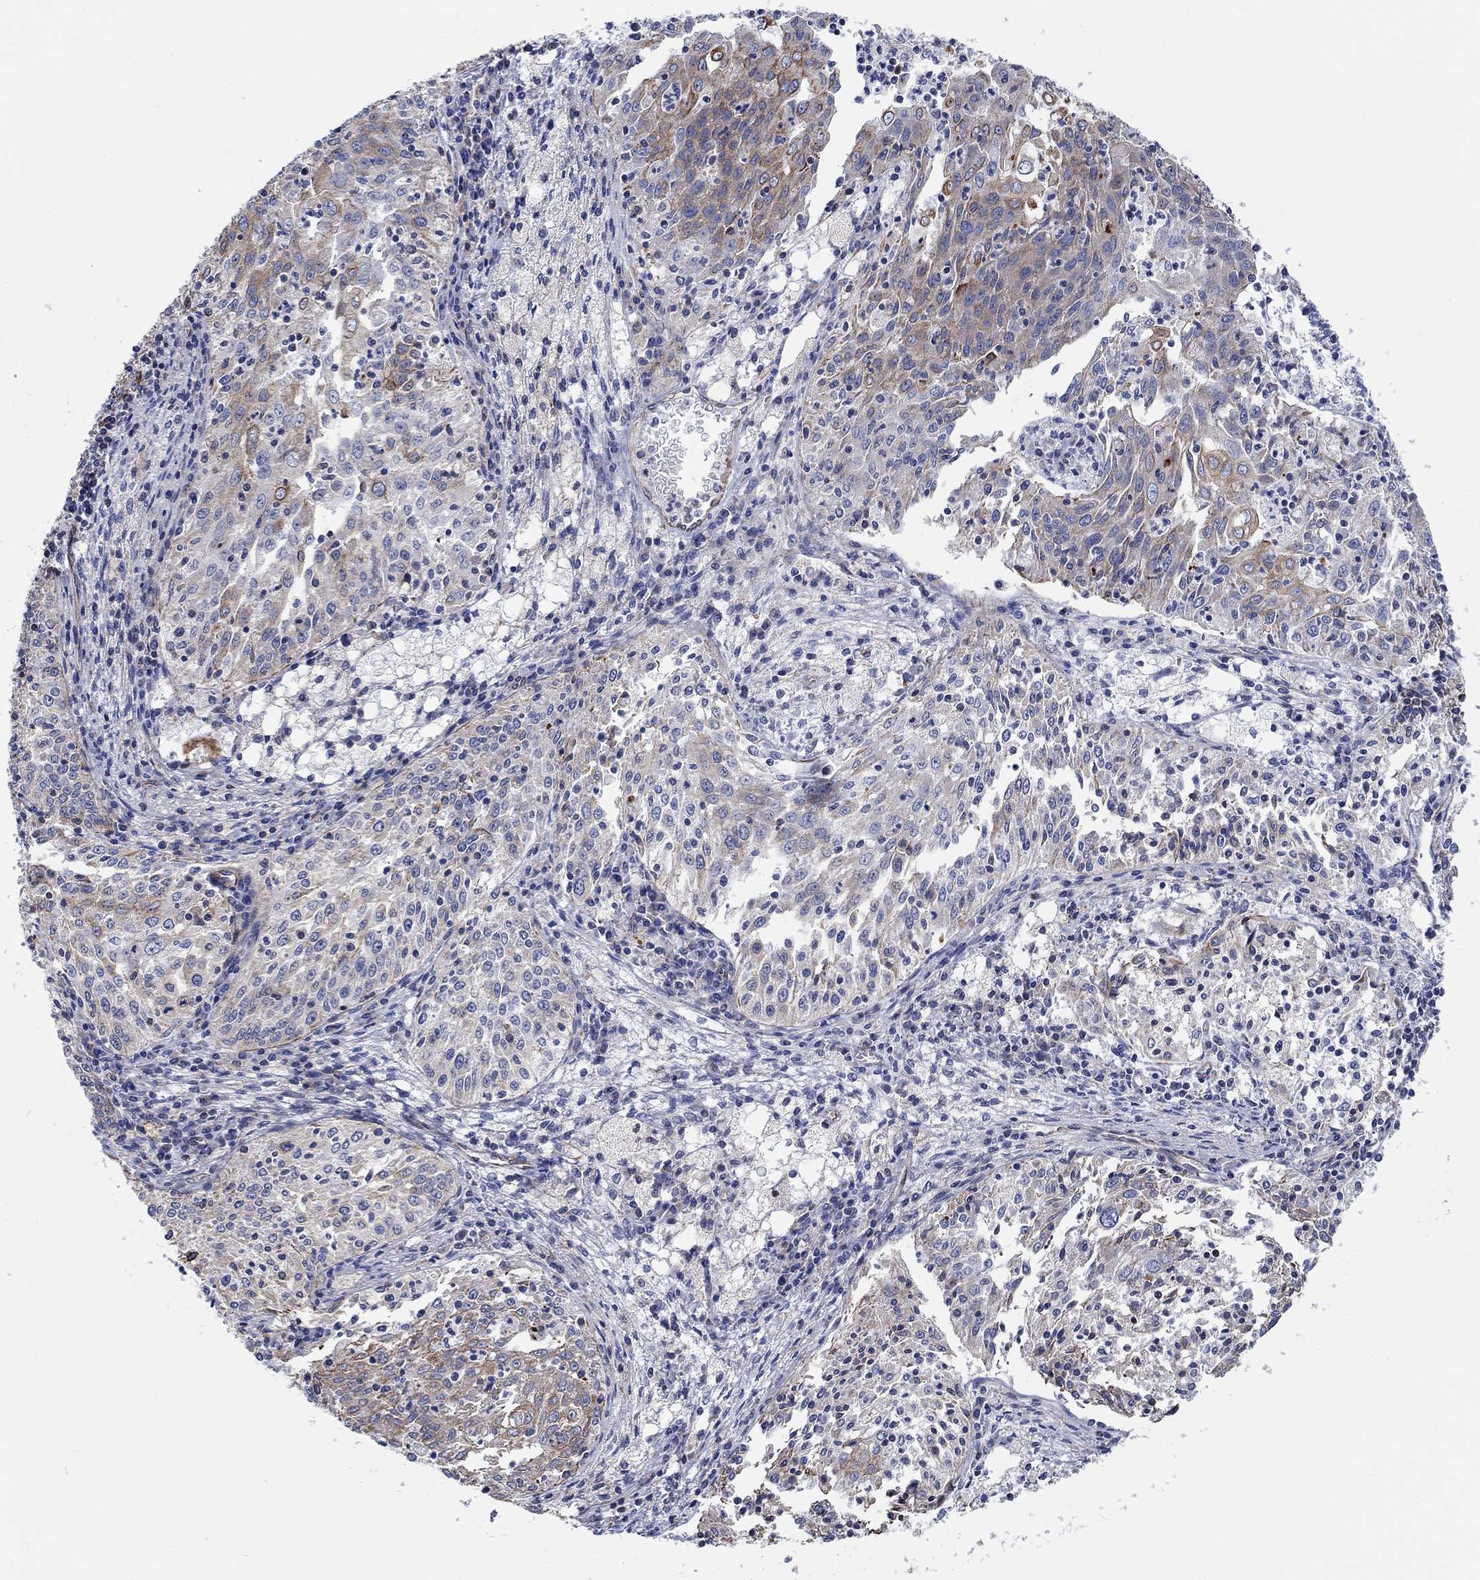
{"staining": {"intensity": "weak", "quantity": "<25%", "location": "cytoplasmic/membranous"}, "tissue": "cervical cancer", "cell_type": "Tumor cells", "image_type": "cancer", "snomed": [{"axis": "morphology", "description": "Squamous cell carcinoma, NOS"}, {"axis": "topography", "description": "Cervix"}], "caption": "Cervical cancer (squamous cell carcinoma) stained for a protein using immunohistochemistry (IHC) exhibits no staining tumor cells.", "gene": "FMN1", "patient": {"sex": "female", "age": 41}}